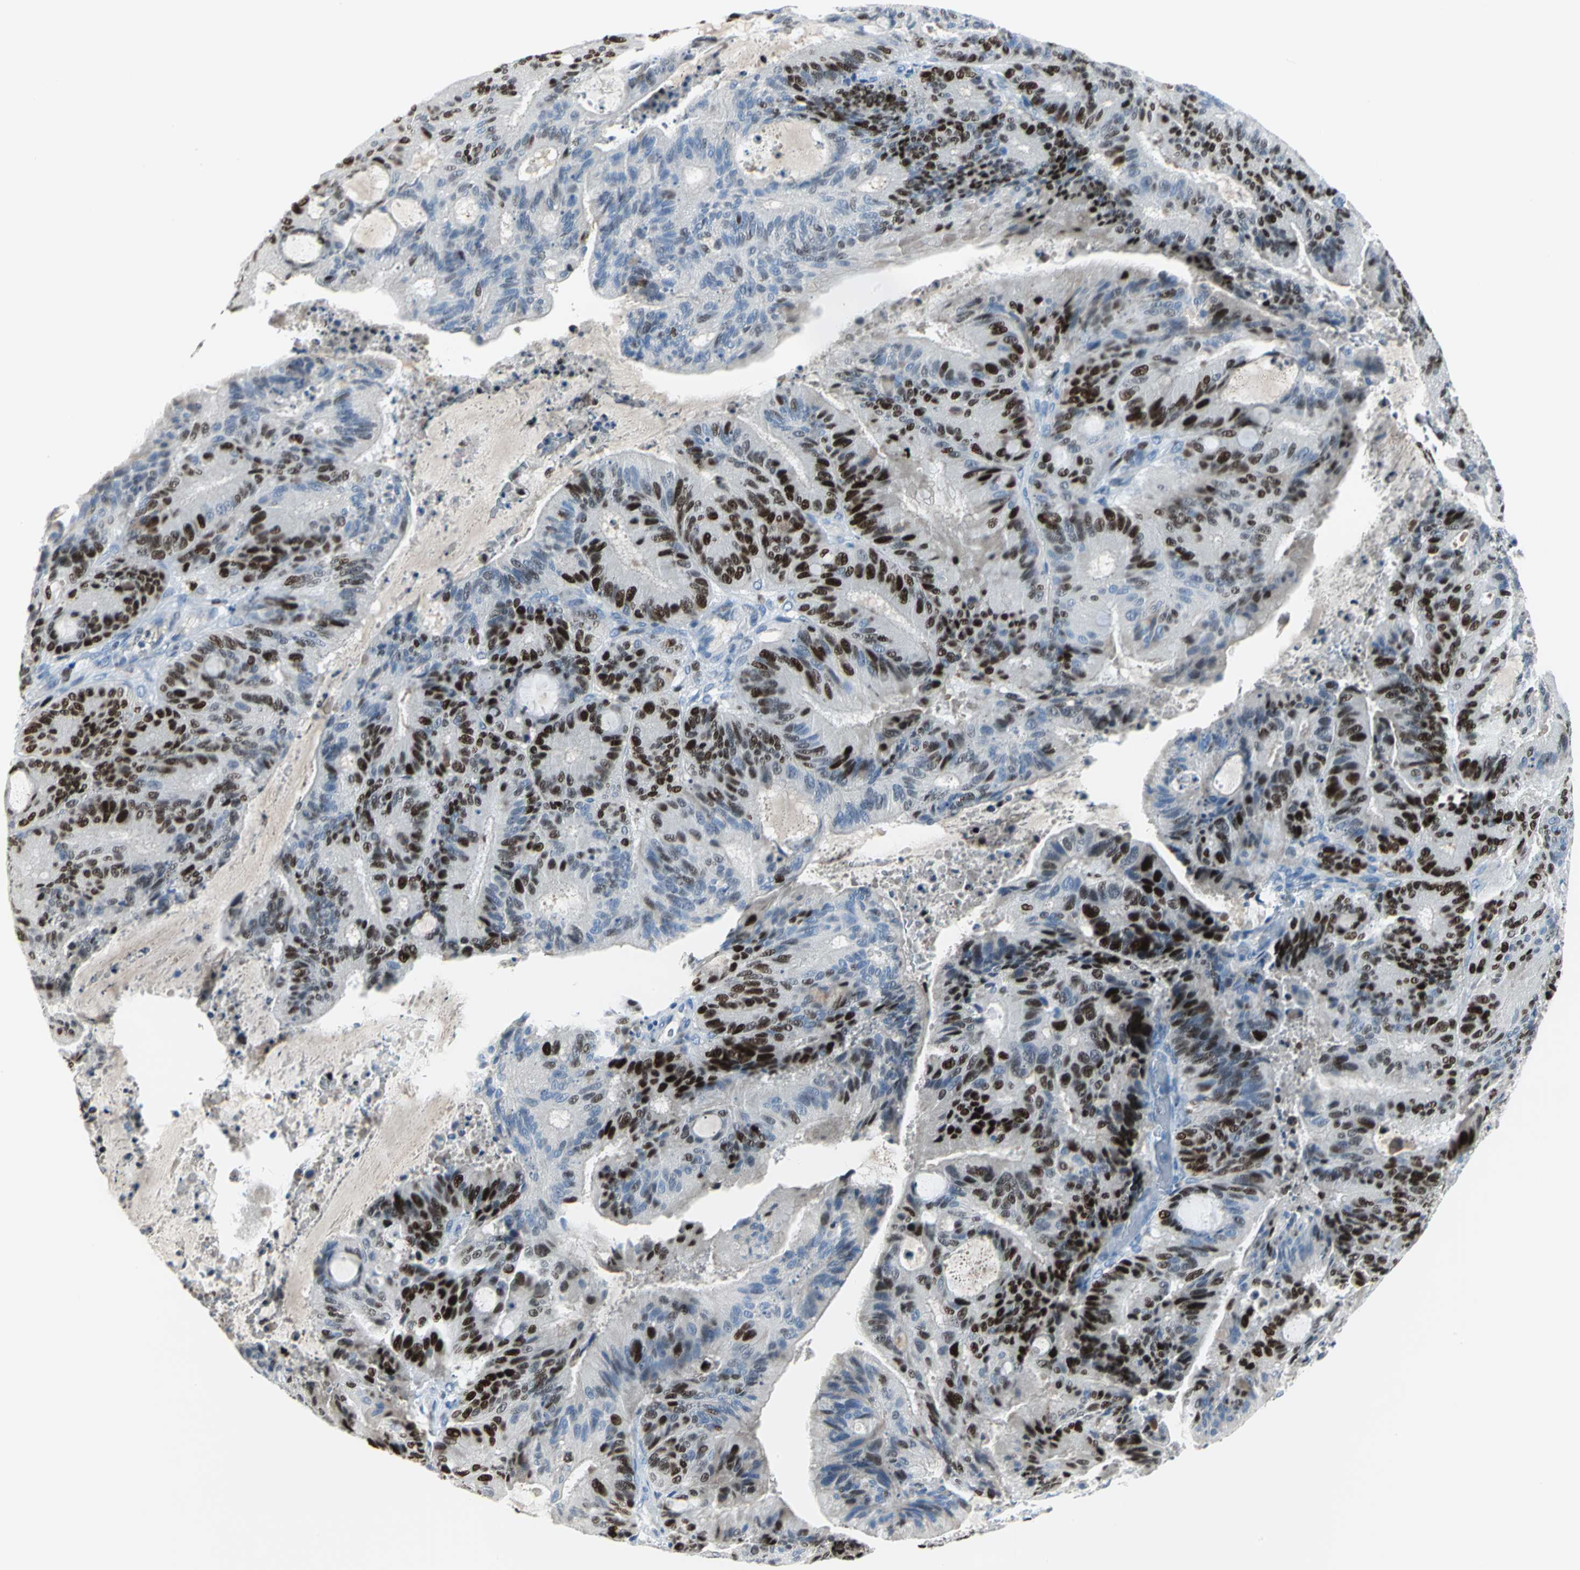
{"staining": {"intensity": "strong", "quantity": "25%-75%", "location": "nuclear"}, "tissue": "liver cancer", "cell_type": "Tumor cells", "image_type": "cancer", "snomed": [{"axis": "morphology", "description": "Cholangiocarcinoma"}, {"axis": "topography", "description": "Liver"}], "caption": "Human liver cancer (cholangiocarcinoma) stained for a protein (brown) displays strong nuclear positive expression in approximately 25%-75% of tumor cells.", "gene": "MCM4", "patient": {"sex": "female", "age": 73}}